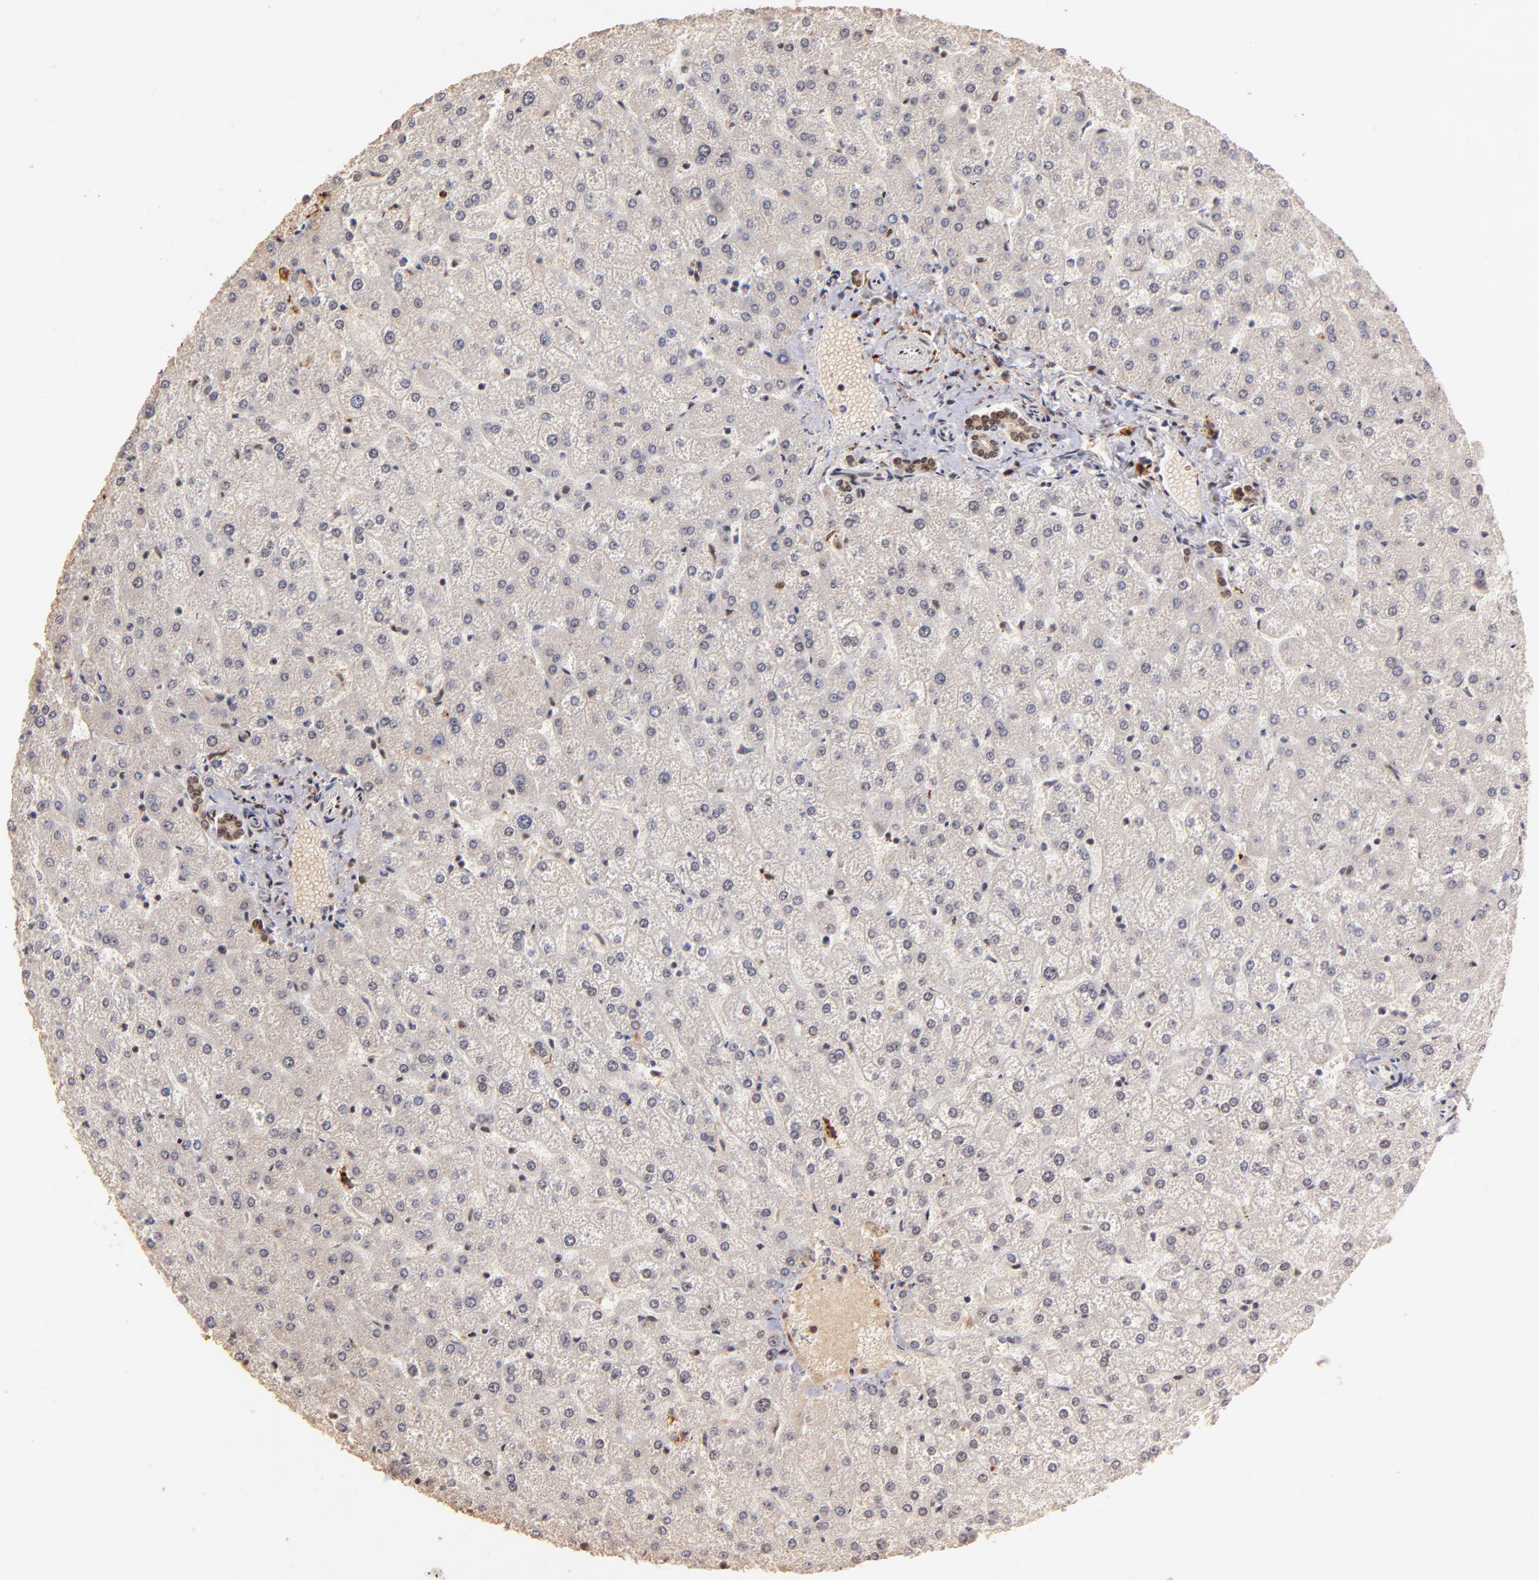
{"staining": {"intensity": "moderate", "quantity": ">75%", "location": "nuclear"}, "tissue": "liver", "cell_type": "Cholangiocytes", "image_type": "normal", "snomed": [{"axis": "morphology", "description": "Normal tissue, NOS"}, {"axis": "topography", "description": "Liver"}], "caption": "Moderate nuclear protein staining is seen in about >75% of cholangiocytes in liver. Immunohistochemistry (ihc) stains the protein of interest in brown and the nuclei are stained blue.", "gene": "ZNF146", "patient": {"sex": "female", "age": 32}}